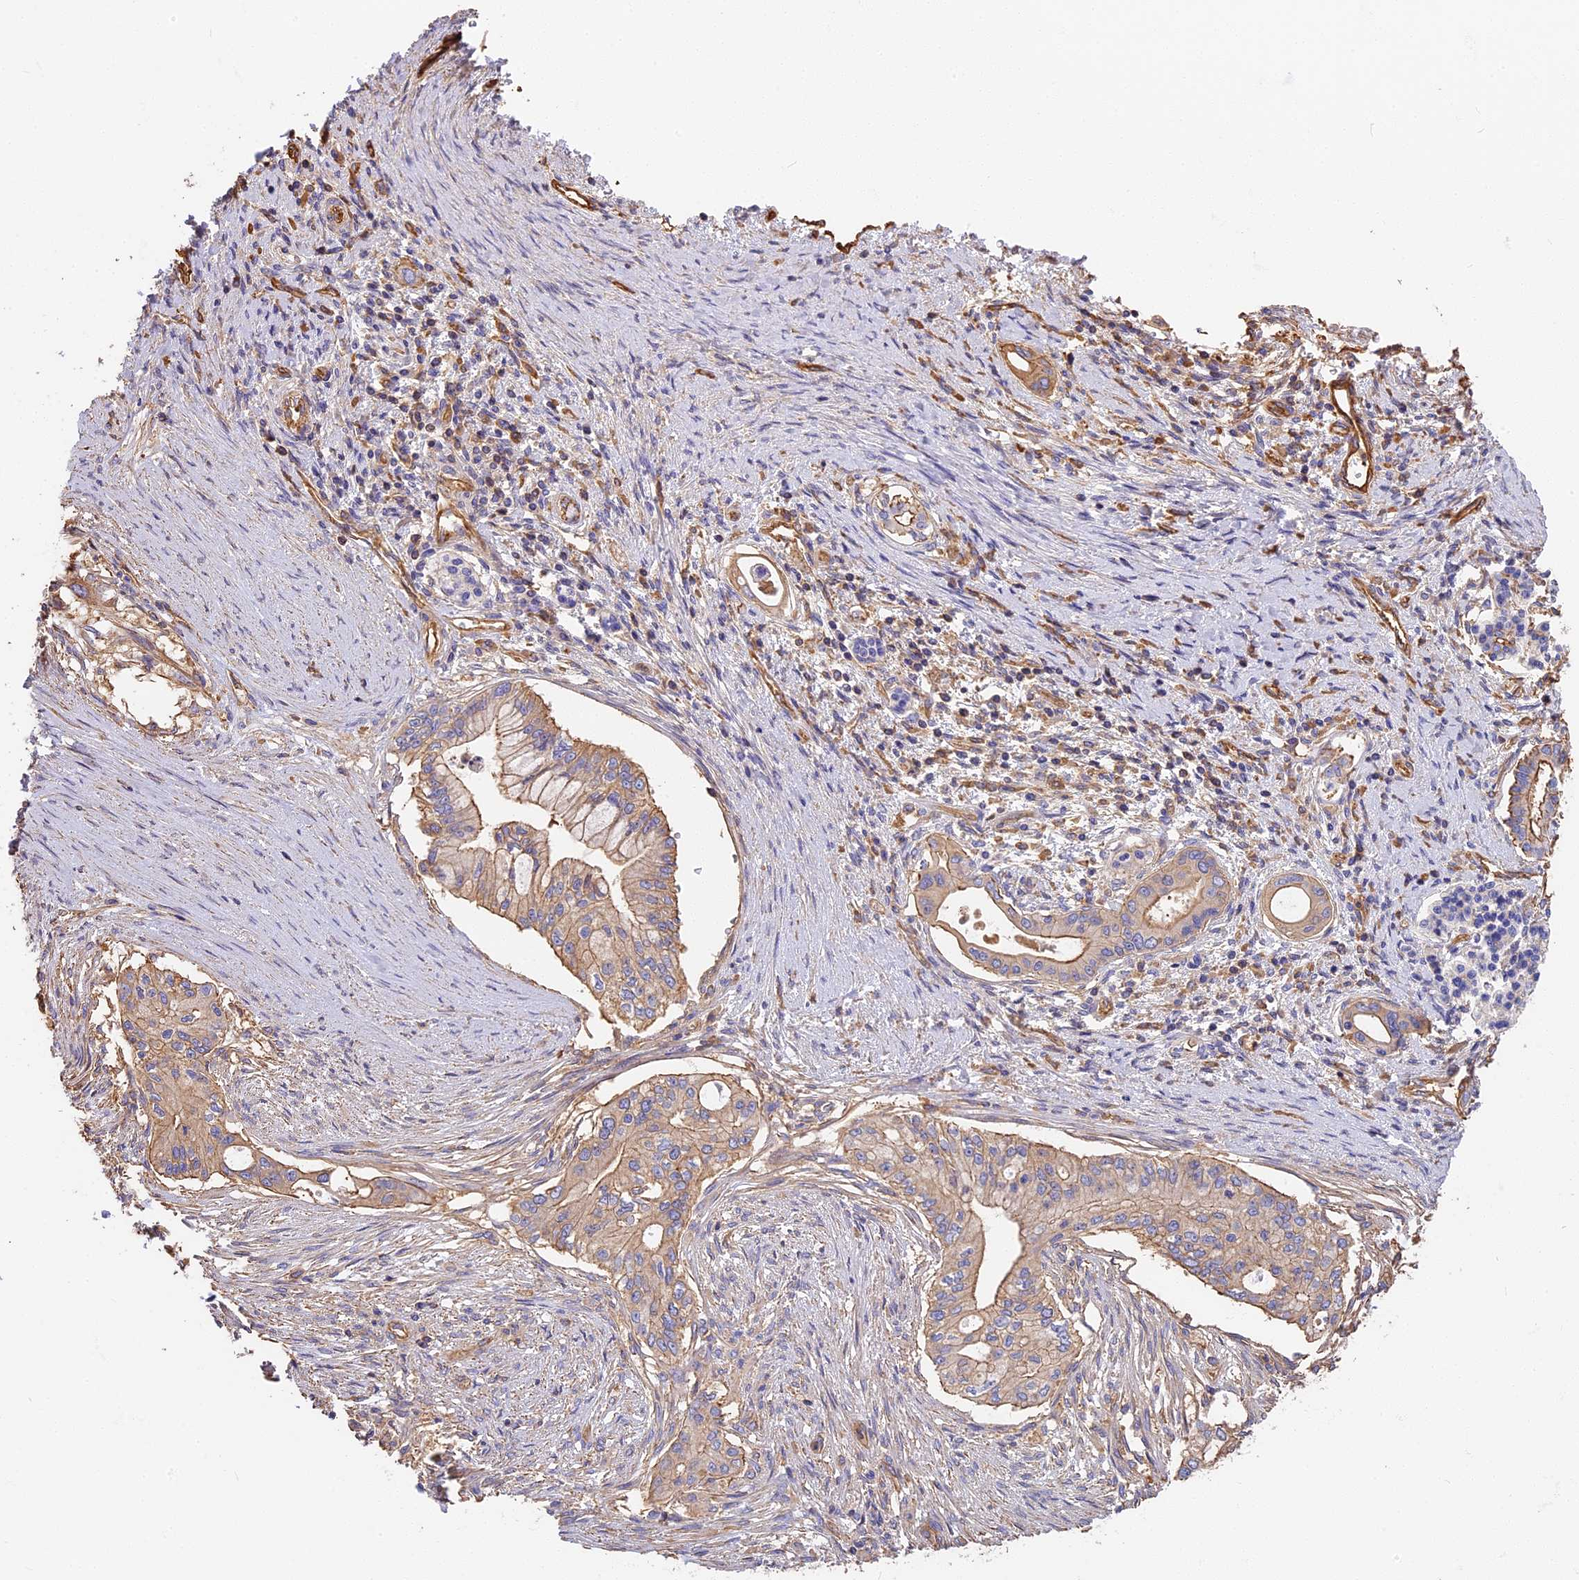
{"staining": {"intensity": "moderate", "quantity": ">75%", "location": "cytoplasmic/membranous"}, "tissue": "pancreatic cancer", "cell_type": "Tumor cells", "image_type": "cancer", "snomed": [{"axis": "morphology", "description": "Adenocarcinoma, NOS"}, {"axis": "topography", "description": "Pancreas"}], "caption": "Human adenocarcinoma (pancreatic) stained with a brown dye shows moderate cytoplasmic/membranous positive expression in approximately >75% of tumor cells.", "gene": "VPS18", "patient": {"sex": "male", "age": 46}}